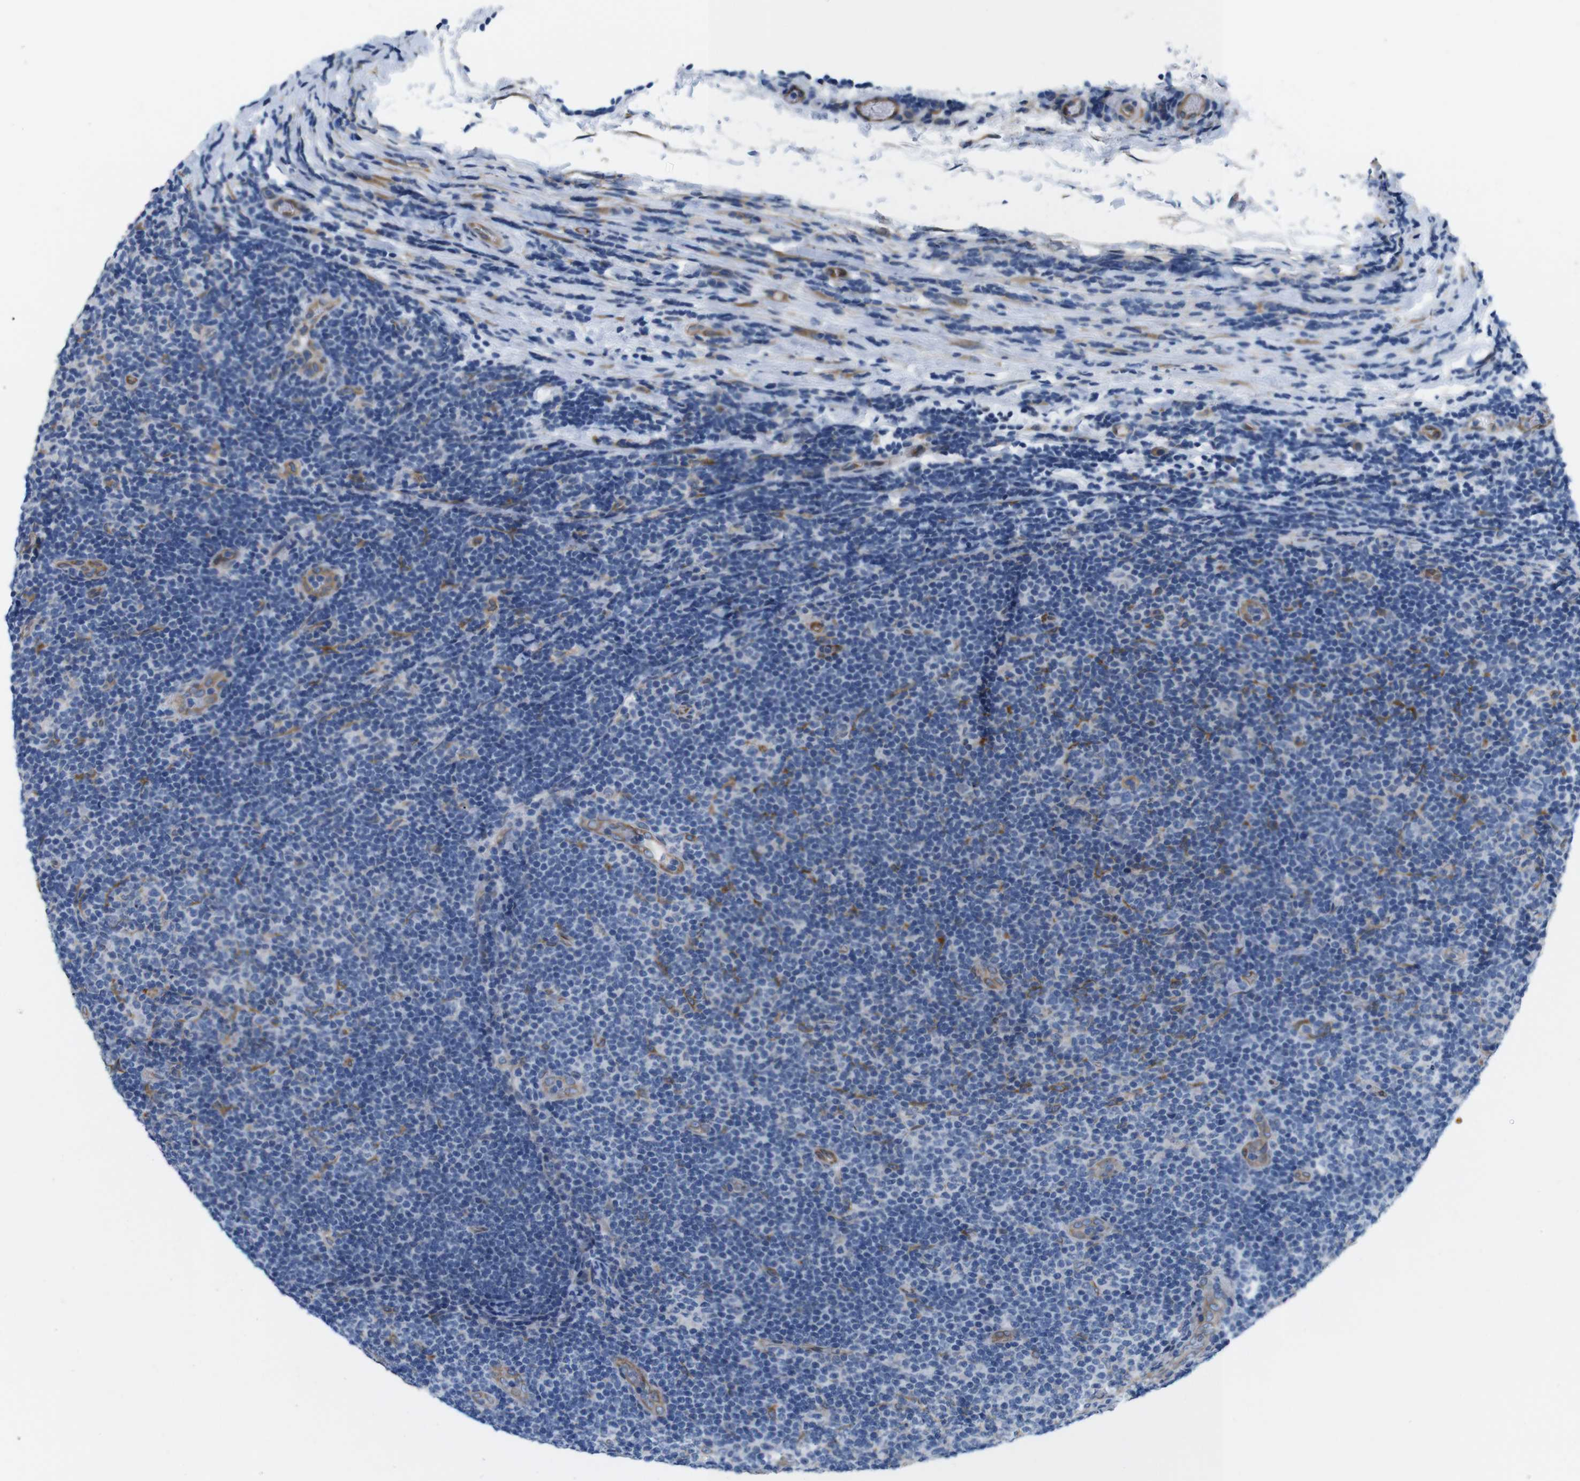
{"staining": {"intensity": "negative", "quantity": "none", "location": "none"}, "tissue": "lymphoma", "cell_type": "Tumor cells", "image_type": "cancer", "snomed": [{"axis": "morphology", "description": "Malignant lymphoma, non-Hodgkin's type, Low grade"}, {"axis": "topography", "description": "Lymph node"}], "caption": "Immunohistochemistry micrograph of neoplastic tissue: human low-grade malignant lymphoma, non-Hodgkin's type stained with DAB shows no significant protein staining in tumor cells. (DAB immunohistochemistry, high magnification).", "gene": "HACD3", "patient": {"sex": "male", "age": 83}}